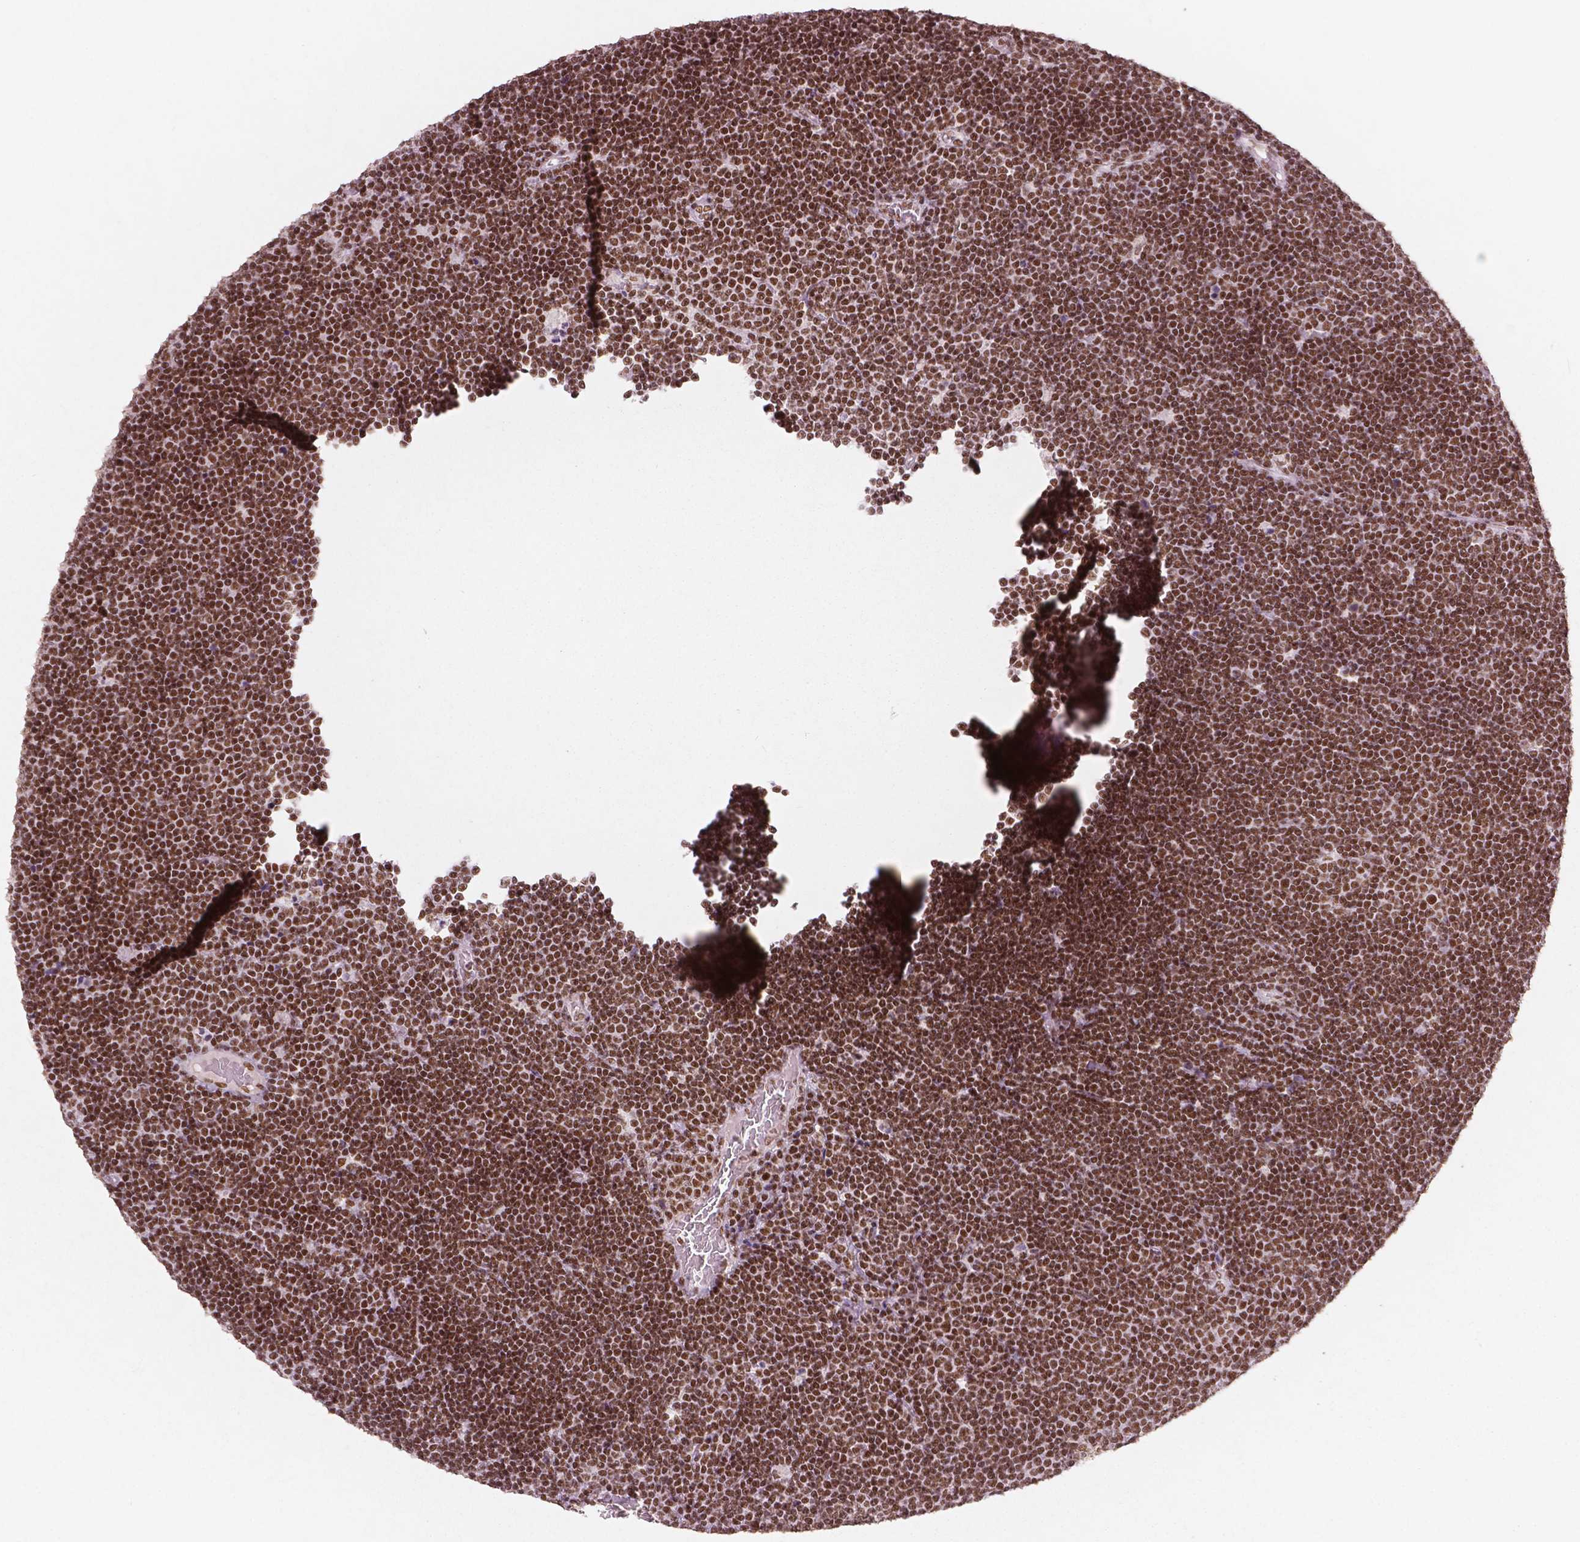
{"staining": {"intensity": "strong", "quantity": ">75%", "location": "nuclear"}, "tissue": "lymphoma", "cell_type": "Tumor cells", "image_type": "cancer", "snomed": [{"axis": "morphology", "description": "Malignant lymphoma, non-Hodgkin's type, Low grade"}, {"axis": "topography", "description": "Brain"}], "caption": "This histopathology image displays malignant lymphoma, non-Hodgkin's type (low-grade) stained with immunohistochemistry (IHC) to label a protein in brown. The nuclear of tumor cells show strong positivity for the protein. Nuclei are counter-stained blue.", "gene": "BRD4", "patient": {"sex": "female", "age": 66}}